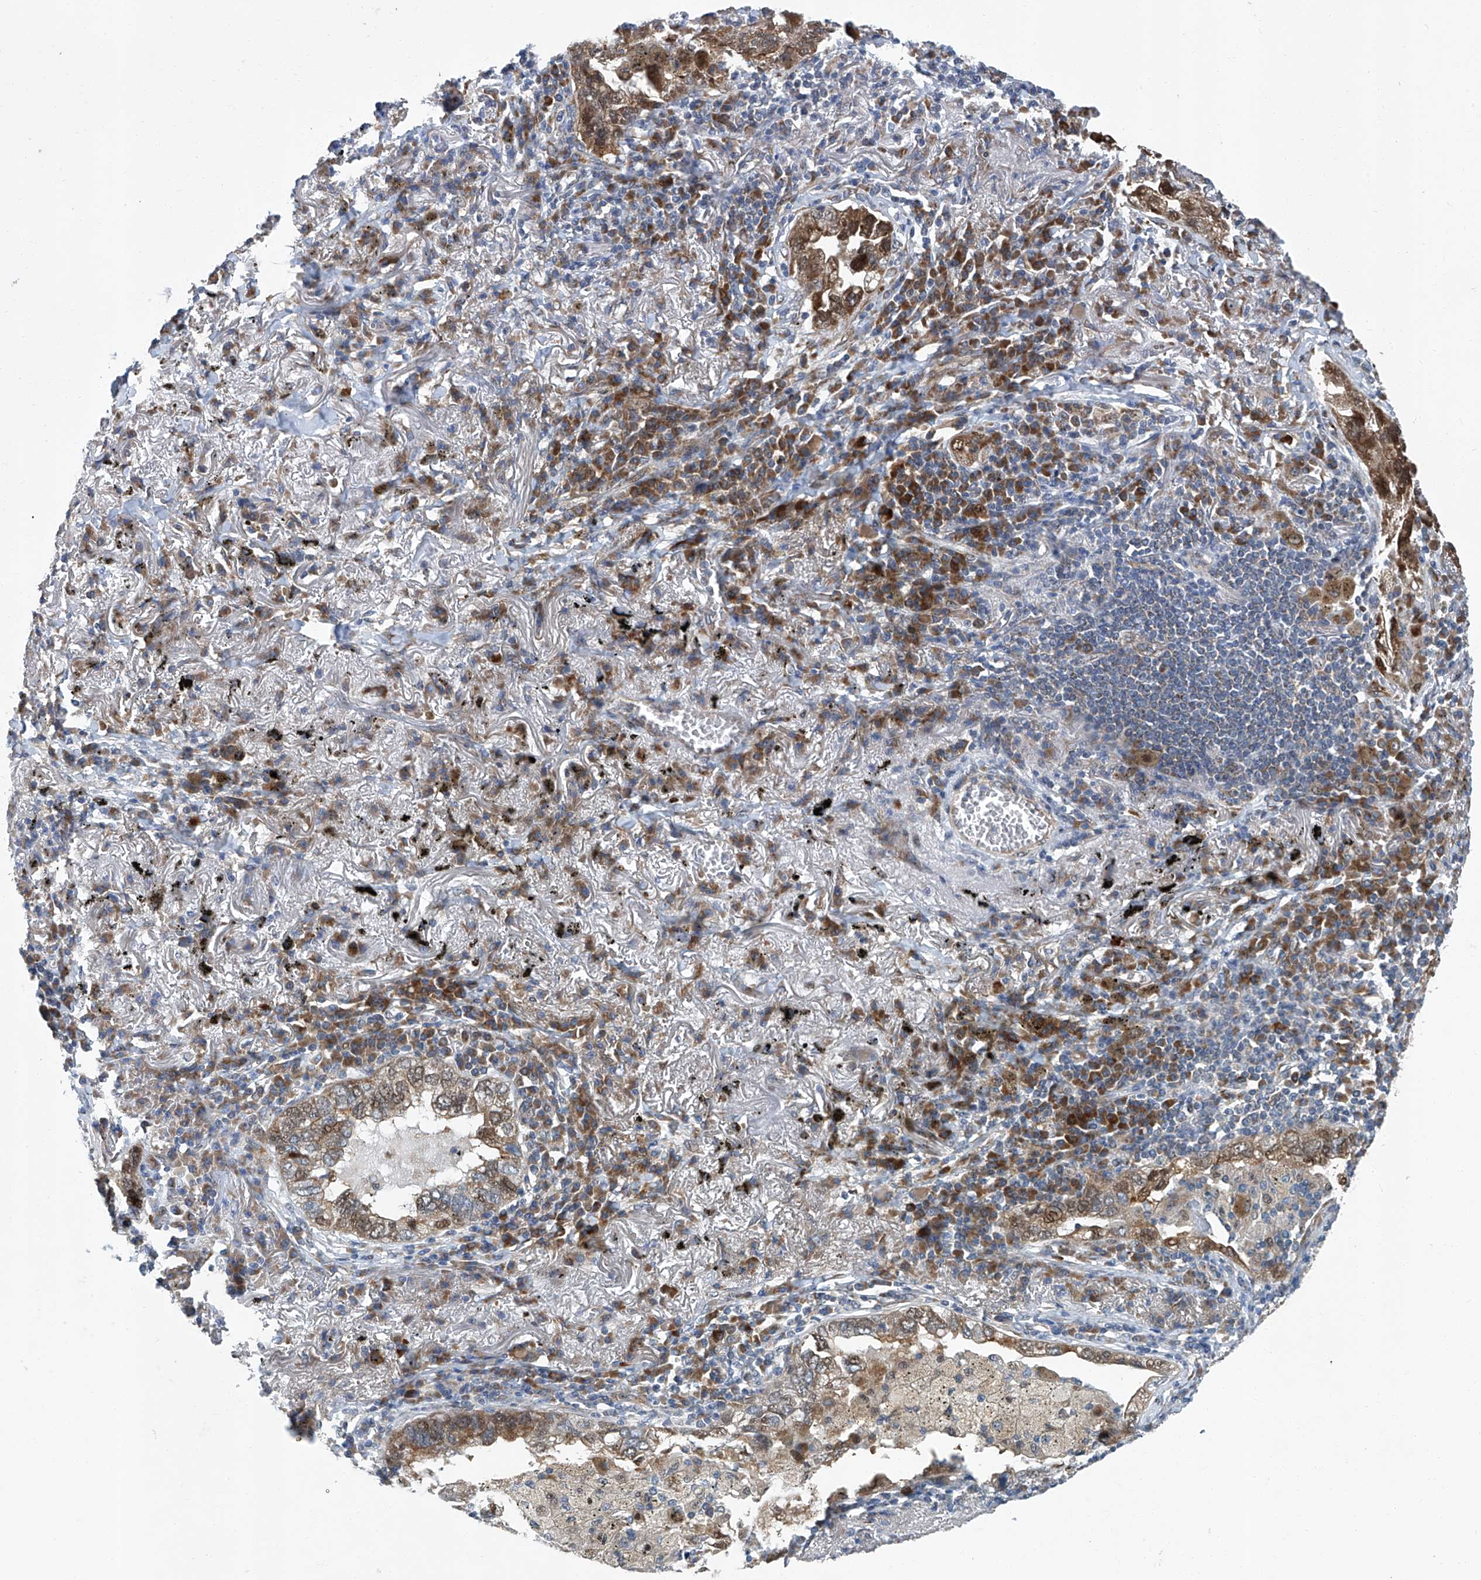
{"staining": {"intensity": "moderate", "quantity": ">75%", "location": "cytoplasmic/membranous"}, "tissue": "lung cancer", "cell_type": "Tumor cells", "image_type": "cancer", "snomed": [{"axis": "morphology", "description": "Adenocarcinoma, NOS"}, {"axis": "topography", "description": "Lung"}], "caption": "A brown stain highlights moderate cytoplasmic/membranous expression of a protein in human lung cancer tumor cells.", "gene": "GPR132", "patient": {"sex": "male", "age": 65}}